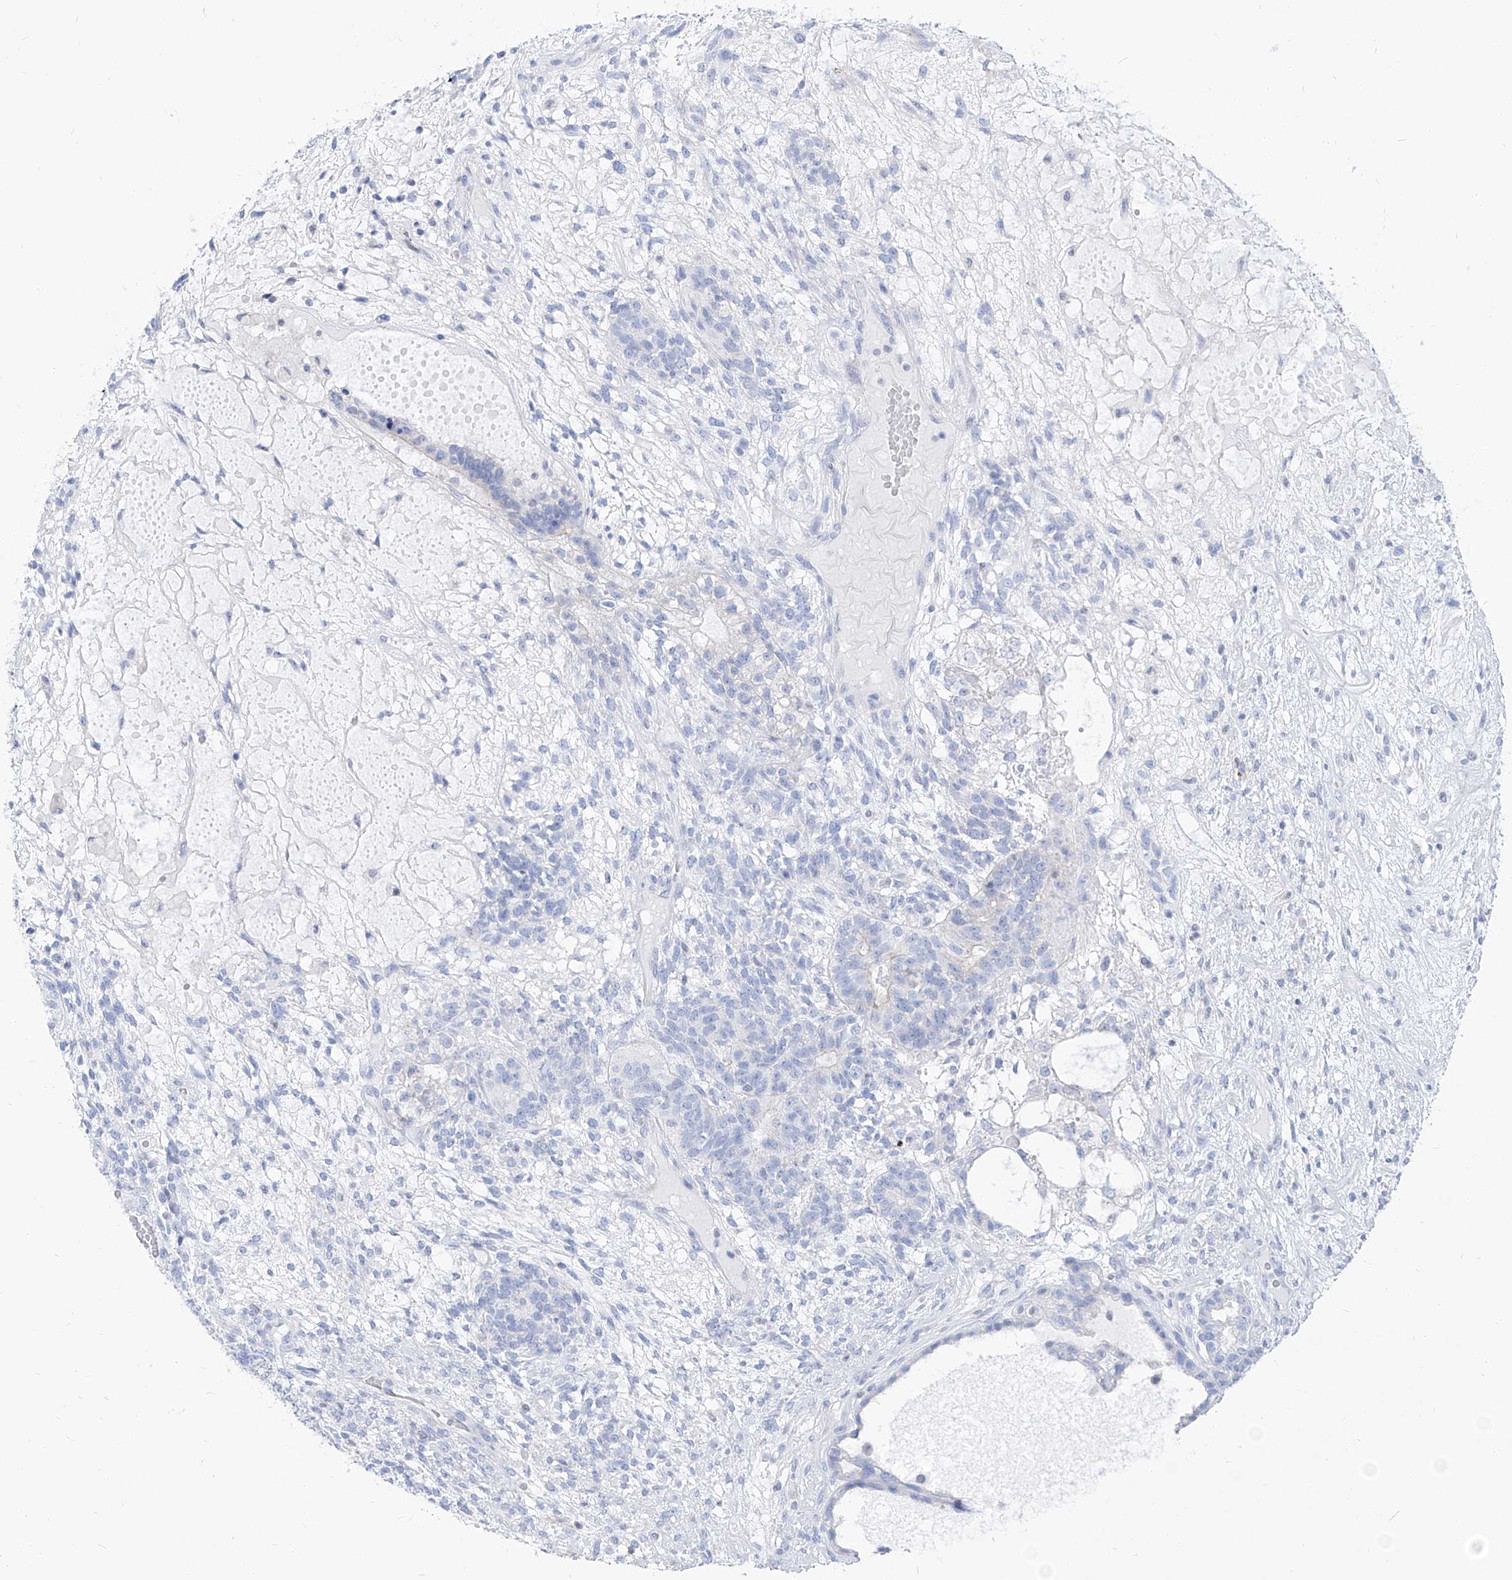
{"staining": {"intensity": "negative", "quantity": "none", "location": "none"}, "tissue": "testis cancer", "cell_type": "Tumor cells", "image_type": "cancer", "snomed": [{"axis": "morphology", "description": "Seminoma, NOS"}, {"axis": "morphology", "description": "Carcinoma, Embryonal, NOS"}, {"axis": "topography", "description": "Testis"}], "caption": "Testis embryonal carcinoma was stained to show a protein in brown. There is no significant staining in tumor cells. Brightfield microscopy of immunohistochemistry stained with DAB (3,3'-diaminobenzidine) (brown) and hematoxylin (blue), captured at high magnification.", "gene": "FRS3", "patient": {"sex": "male", "age": 28}}